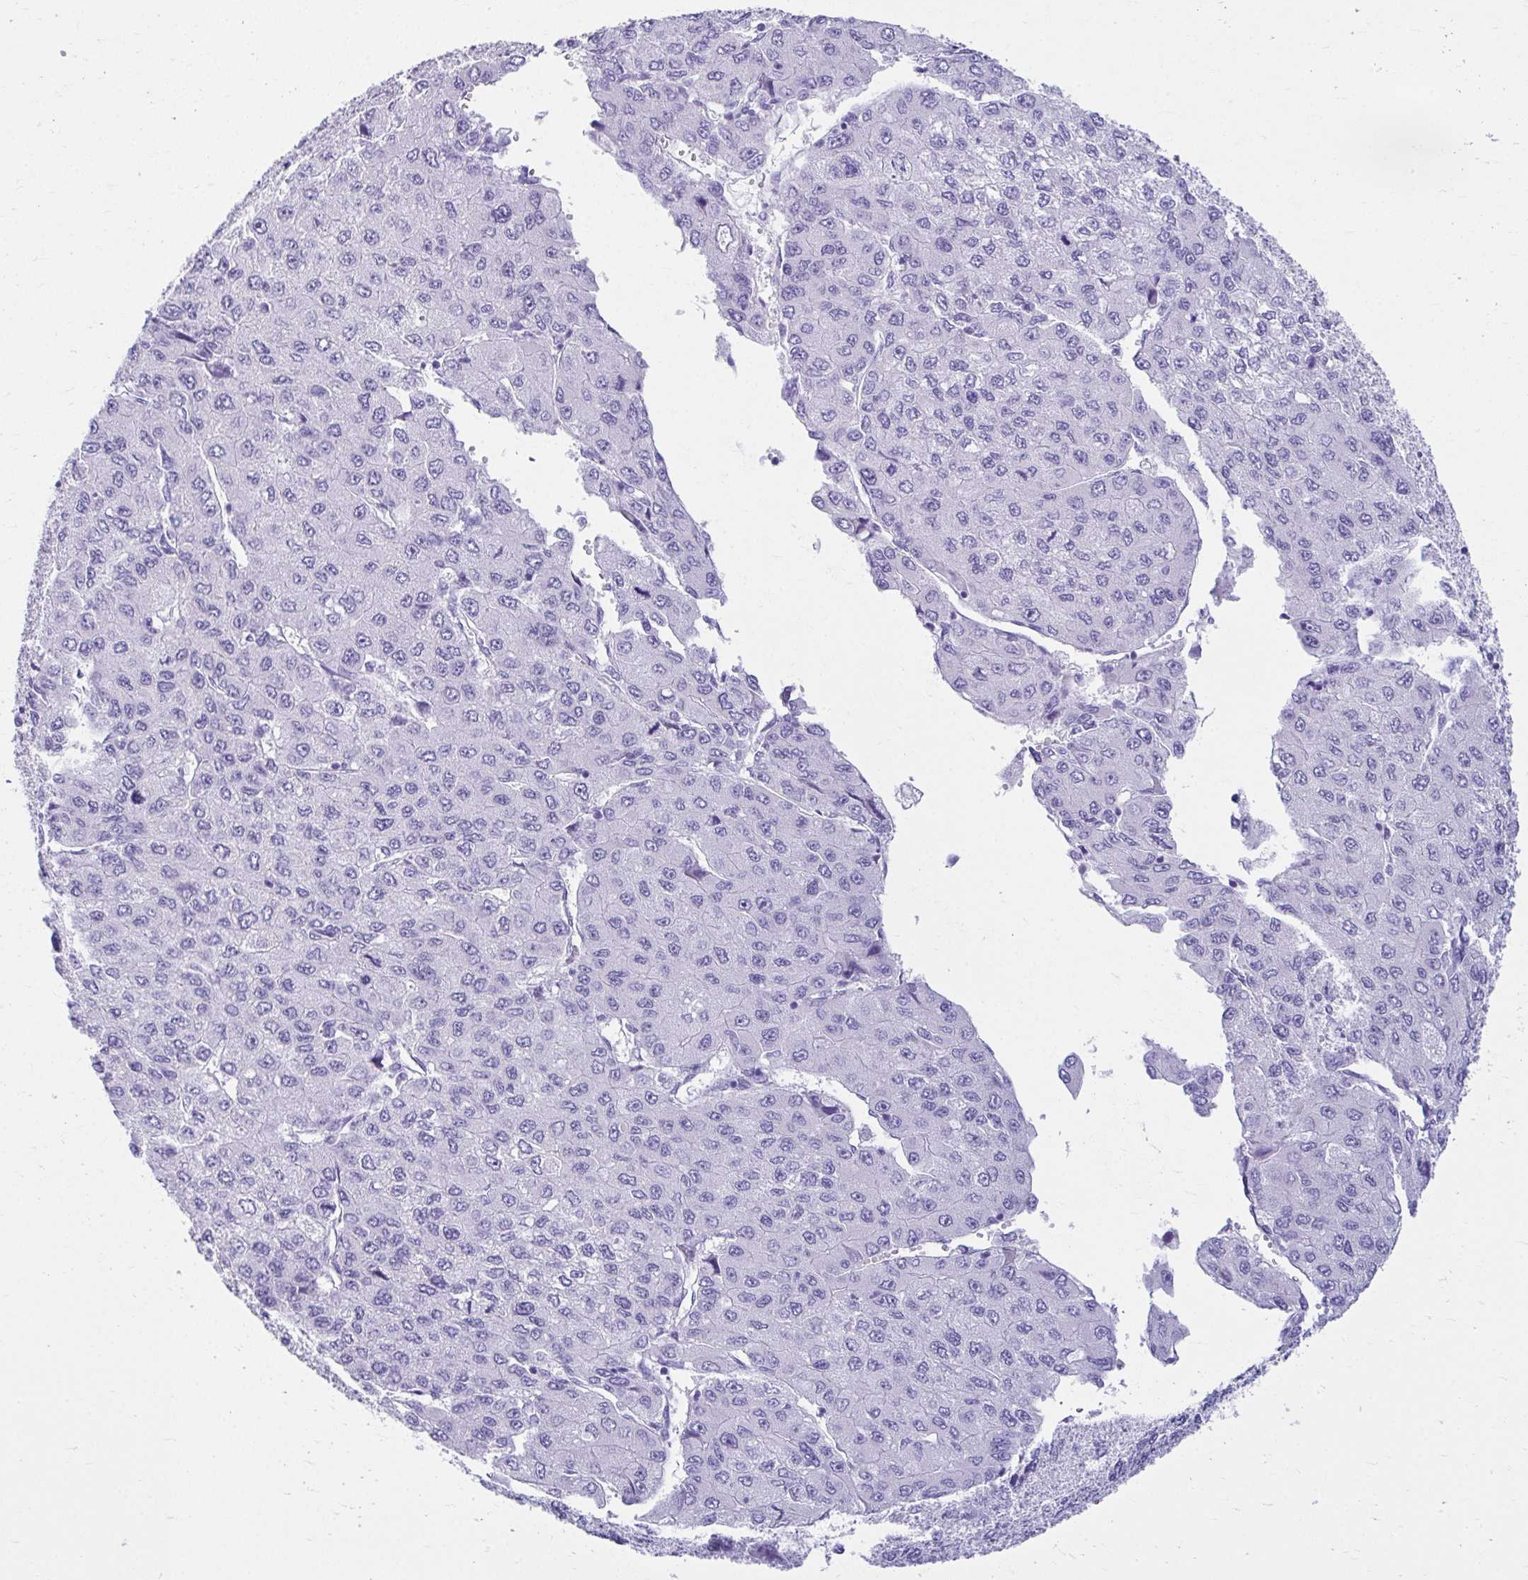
{"staining": {"intensity": "negative", "quantity": "none", "location": "none"}, "tissue": "liver cancer", "cell_type": "Tumor cells", "image_type": "cancer", "snomed": [{"axis": "morphology", "description": "Carcinoma, Hepatocellular, NOS"}, {"axis": "topography", "description": "Liver"}], "caption": "This photomicrograph is of liver cancer stained with IHC to label a protein in brown with the nuclei are counter-stained blue. There is no expression in tumor cells.", "gene": "ATP4B", "patient": {"sex": "female", "age": 66}}